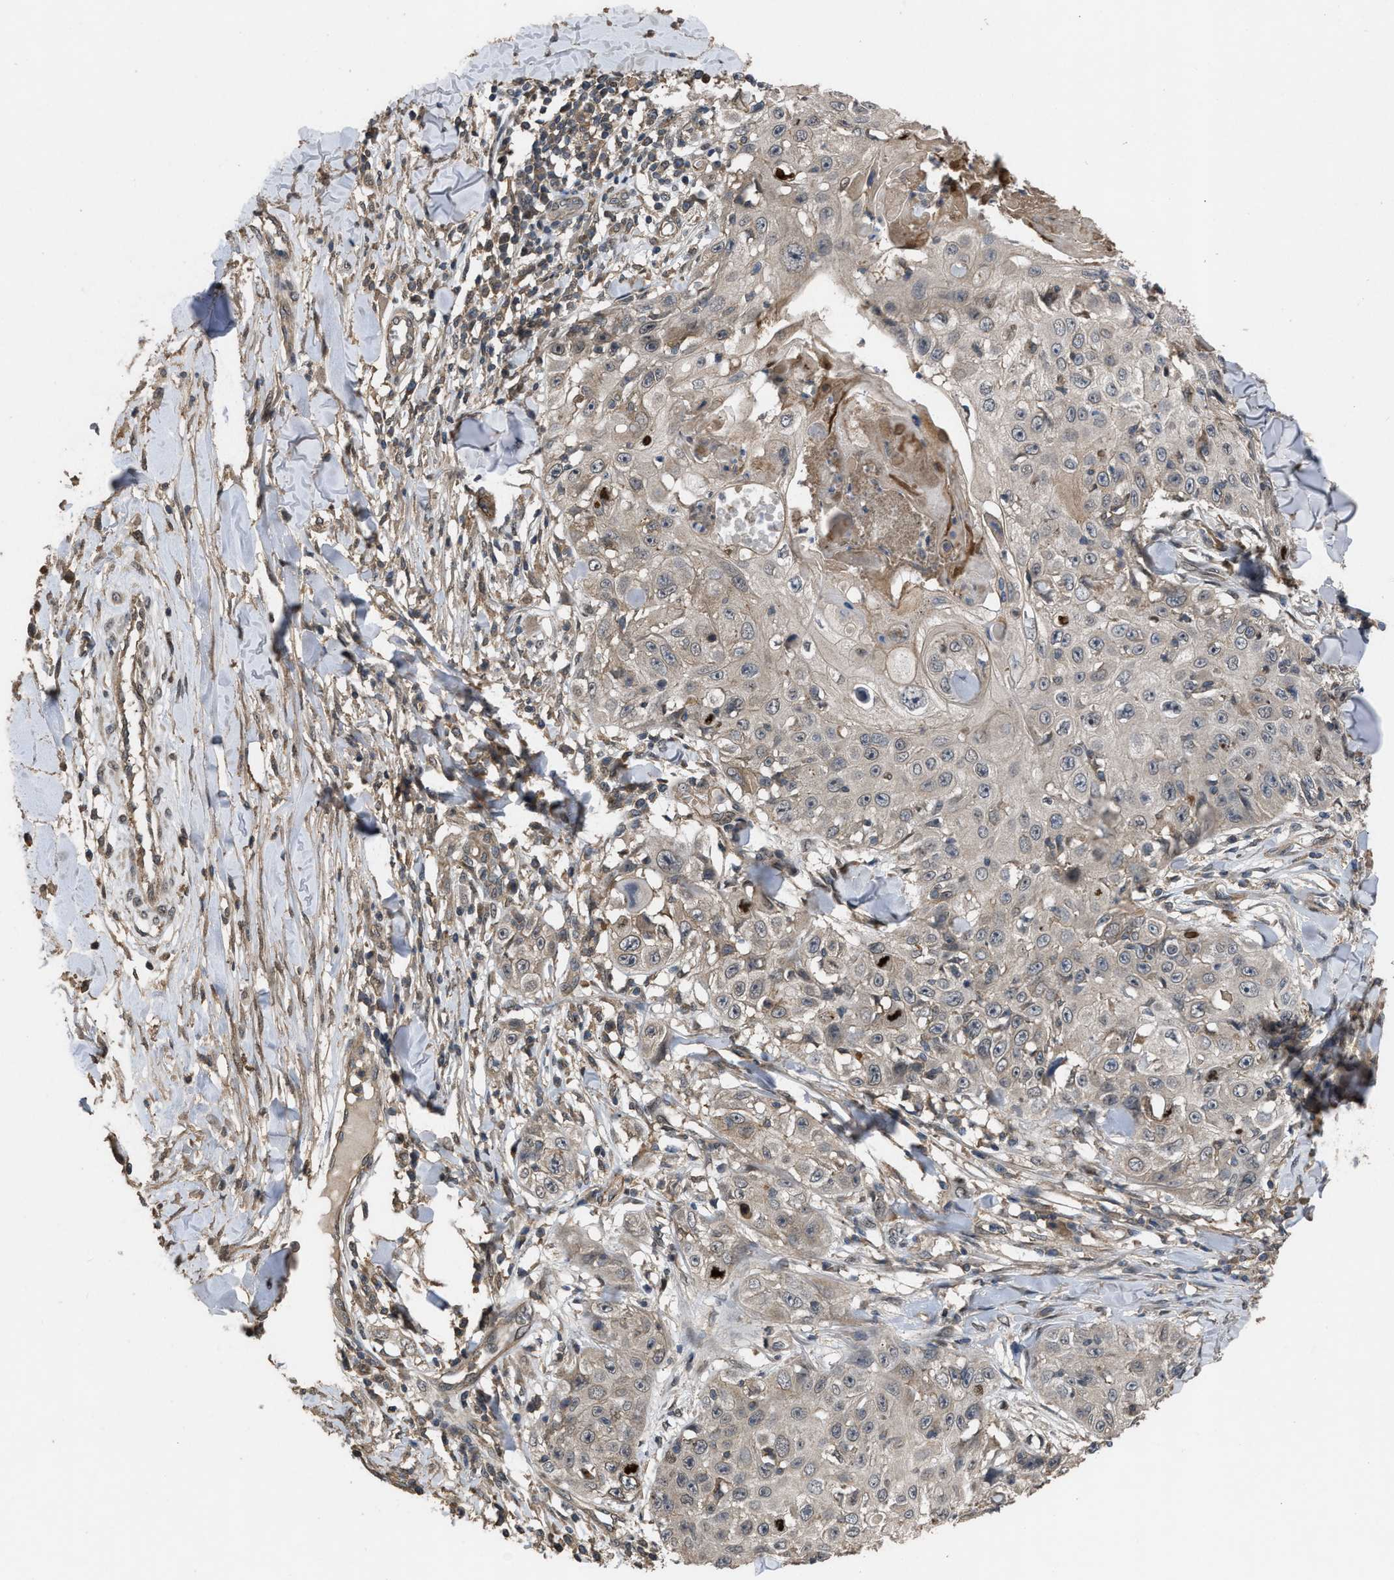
{"staining": {"intensity": "weak", "quantity": ">75%", "location": "cytoplasmic/membranous"}, "tissue": "skin cancer", "cell_type": "Tumor cells", "image_type": "cancer", "snomed": [{"axis": "morphology", "description": "Squamous cell carcinoma, NOS"}, {"axis": "topography", "description": "Skin"}], "caption": "Human squamous cell carcinoma (skin) stained with a protein marker displays weak staining in tumor cells.", "gene": "UTRN", "patient": {"sex": "male", "age": 86}}